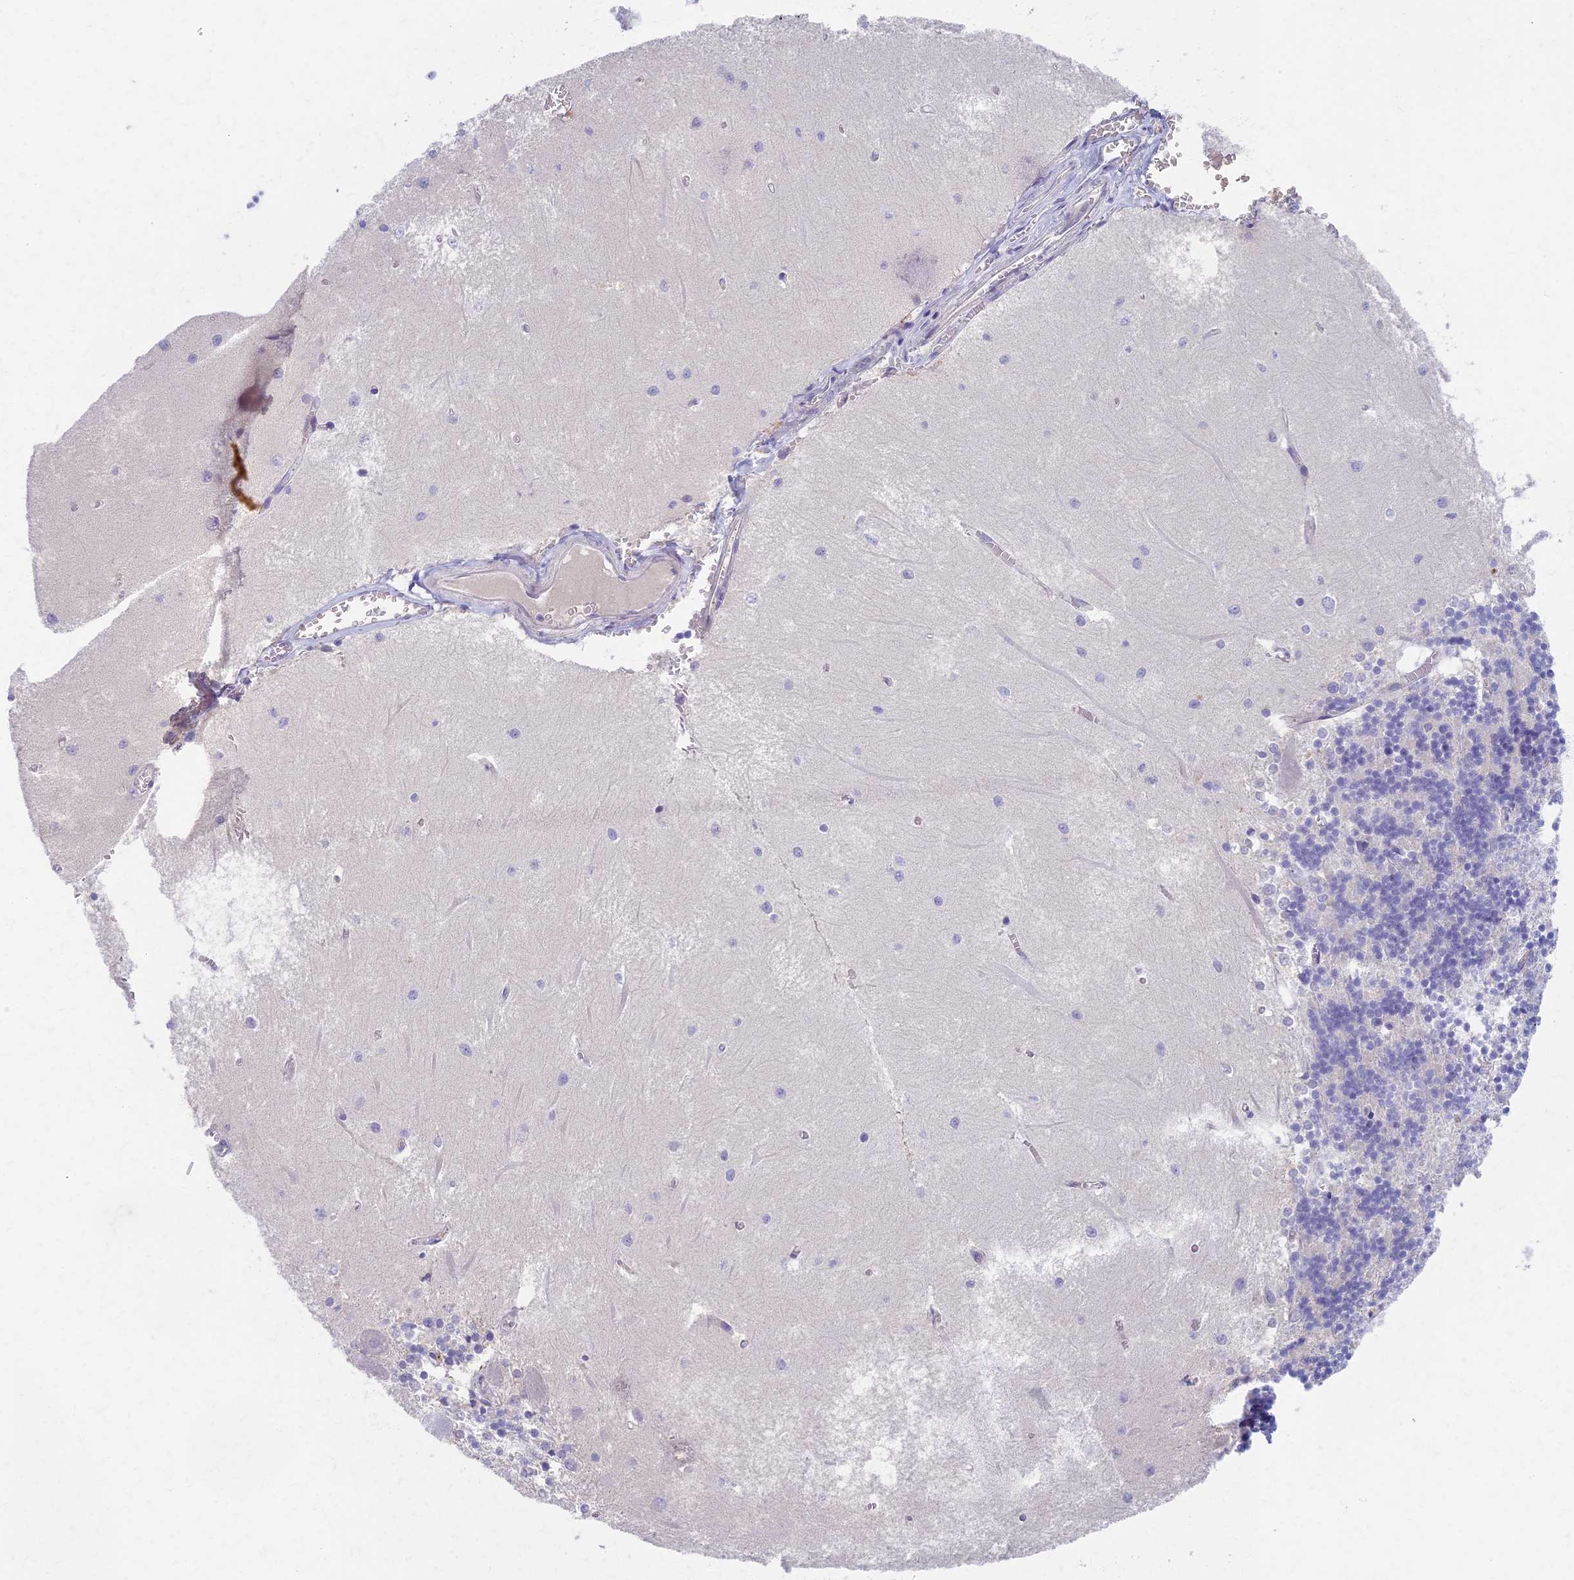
{"staining": {"intensity": "negative", "quantity": "none", "location": "none"}, "tissue": "cerebellum", "cell_type": "Cells in granular layer", "image_type": "normal", "snomed": [{"axis": "morphology", "description": "Normal tissue, NOS"}, {"axis": "topography", "description": "Cerebellum"}], "caption": "A high-resolution image shows immunohistochemistry staining of benign cerebellum, which exhibits no significant expression in cells in granular layer.", "gene": "AP4E1", "patient": {"sex": "male", "age": 37}}